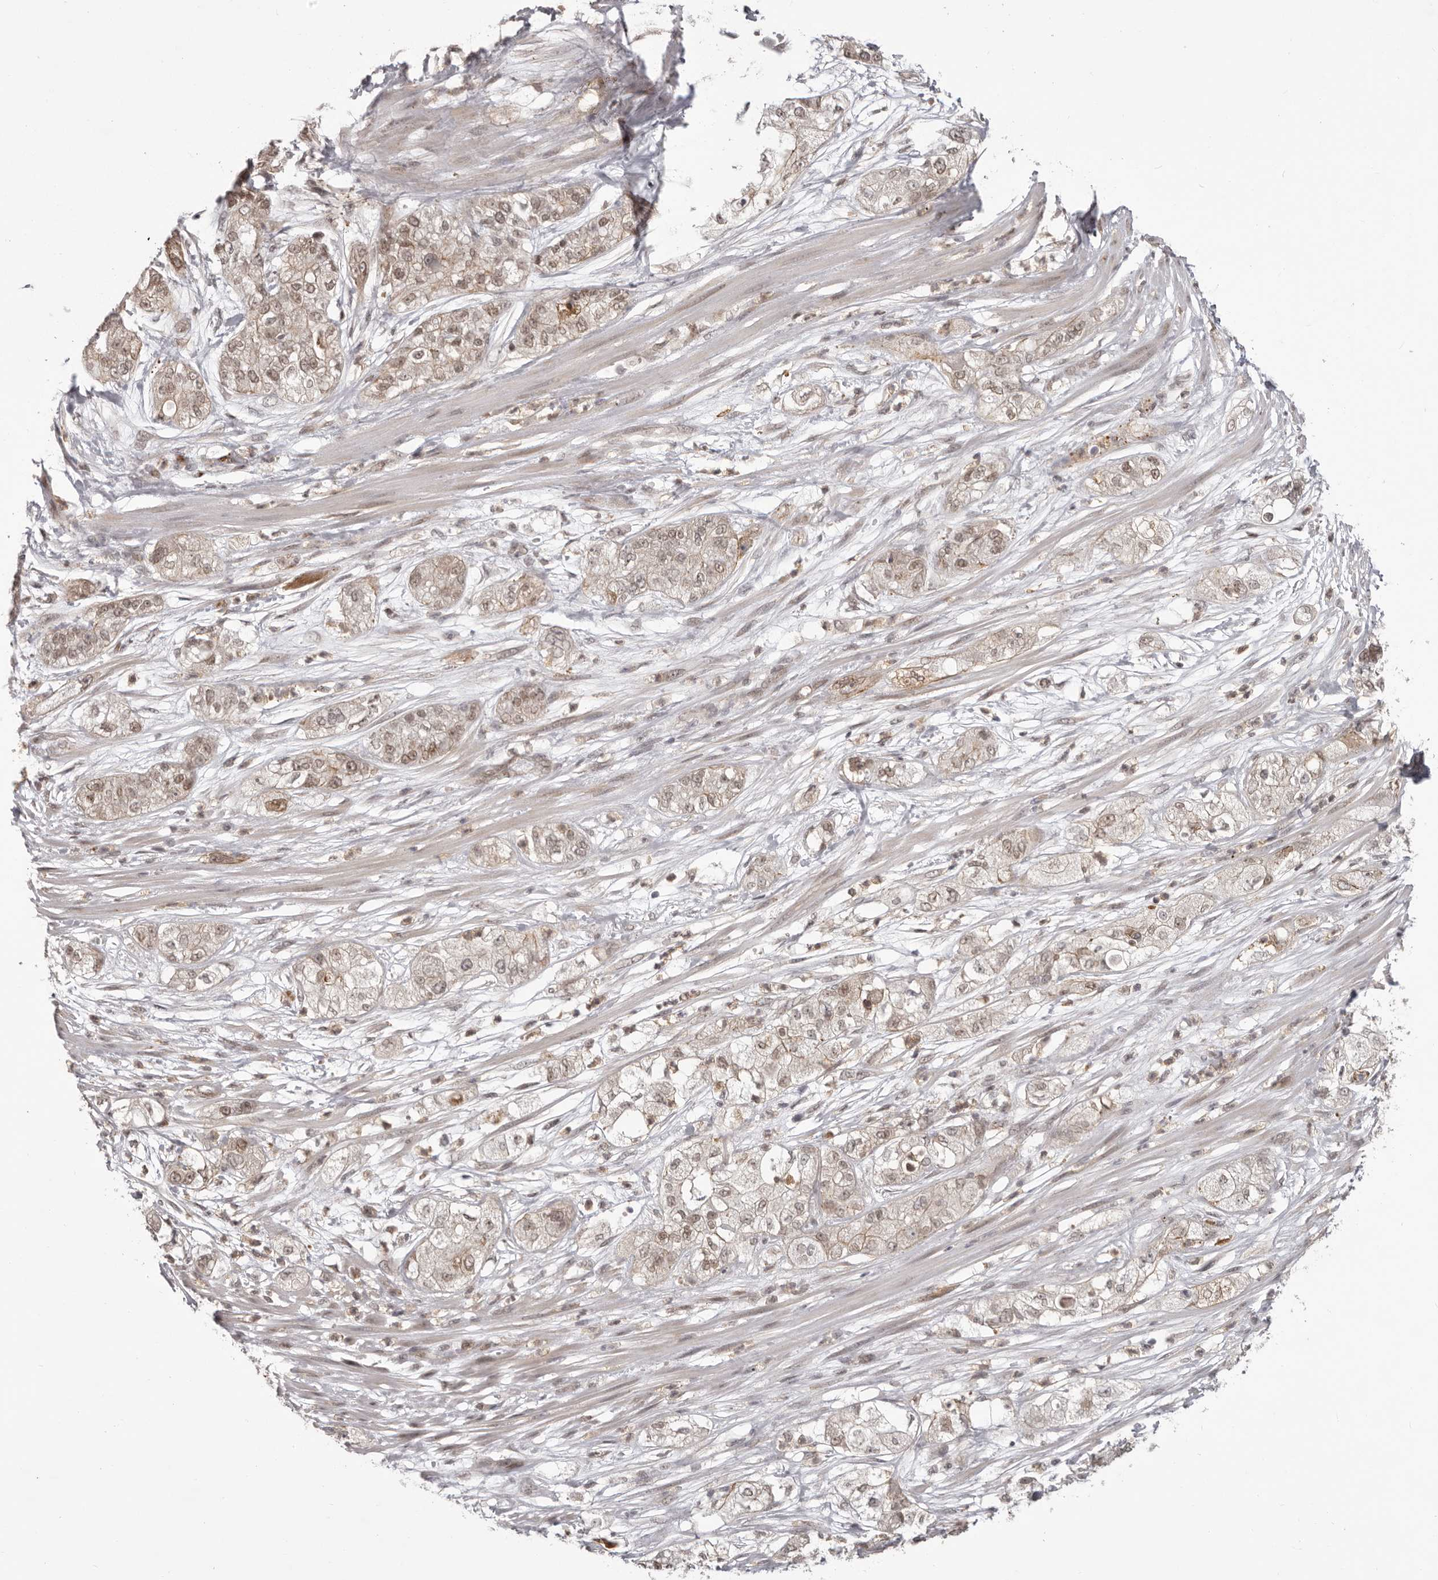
{"staining": {"intensity": "weak", "quantity": ">75%", "location": "cytoplasmic/membranous,nuclear"}, "tissue": "pancreatic cancer", "cell_type": "Tumor cells", "image_type": "cancer", "snomed": [{"axis": "morphology", "description": "Adenocarcinoma, NOS"}, {"axis": "topography", "description": "Pancreas"}], "caption": "This image exhibits pancreatic cancer stained with immunohistochemistry (IHC) to label a protein in brown. The cytoplasmic/membranous and nuclear of tumor cells show weak positivity for the protein. Nuclei are counter-stained blue.", "gene": "RNF2", "patient": {"sex": "female", "age": 78}}